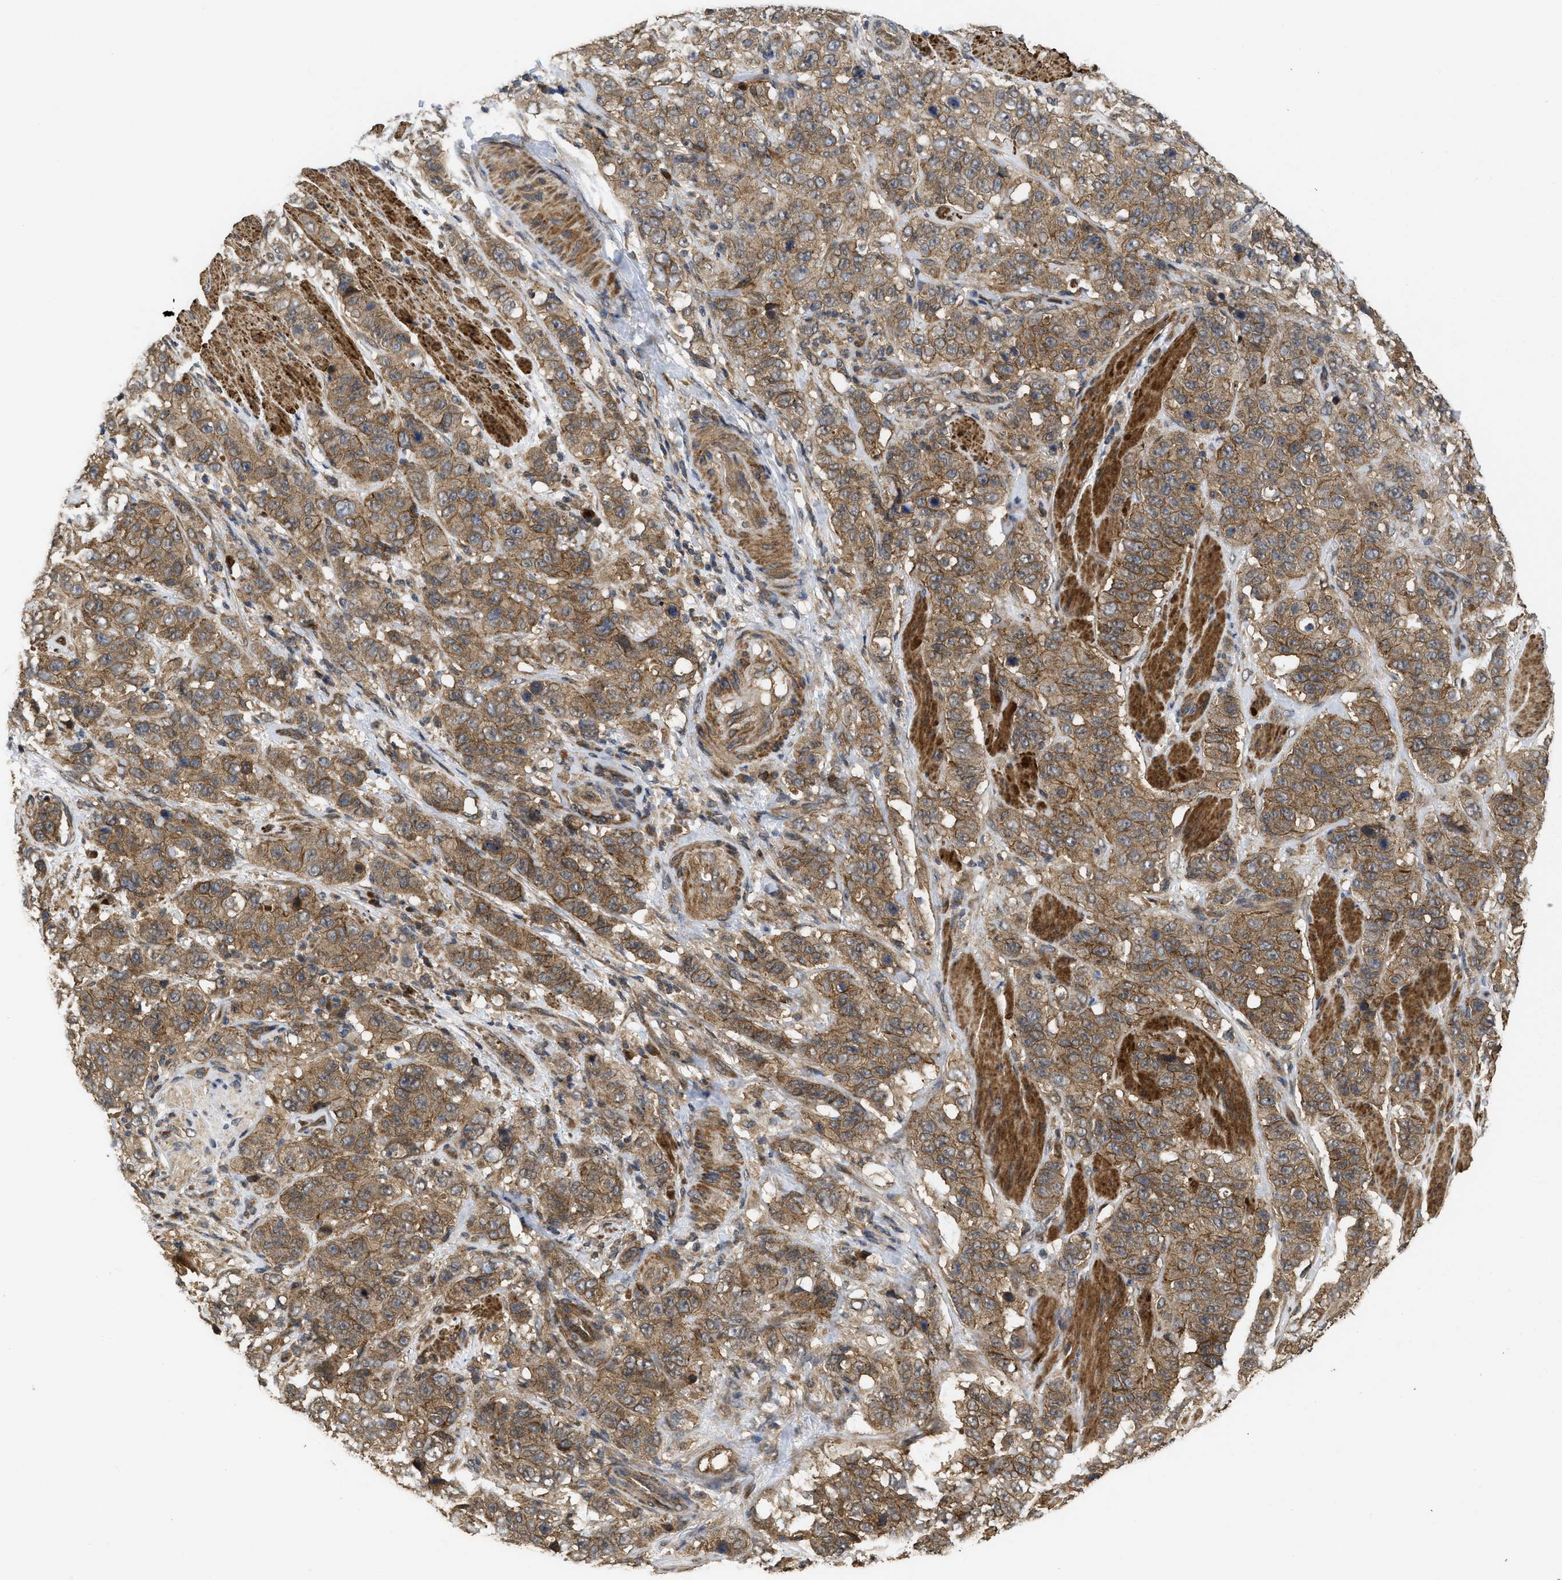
{"staining": {"intensity": "moderate", "quantity": ">75%", "location": "cytoplasmic/membranous"}, "tissue": "stomach cancer", "cell_type": "Tumor cells", "image_type": "cancer", "snomed": [{"axis": "morphology", "description": "Adenocarcinoma, NOS"}, {"axis": "topography", "description": "Stomach"}], "caption": "Immunohistochemical staining of stomach cancer (adenocarcinoma) demonstrates moderate cytoplasmic/membranous protein expression in about >75% of tumor cells. (Brightfield microscopy of DAB IHC at high magnification).", "gene": "FZD6", "patient": {"sex": "male", "age": 48}}